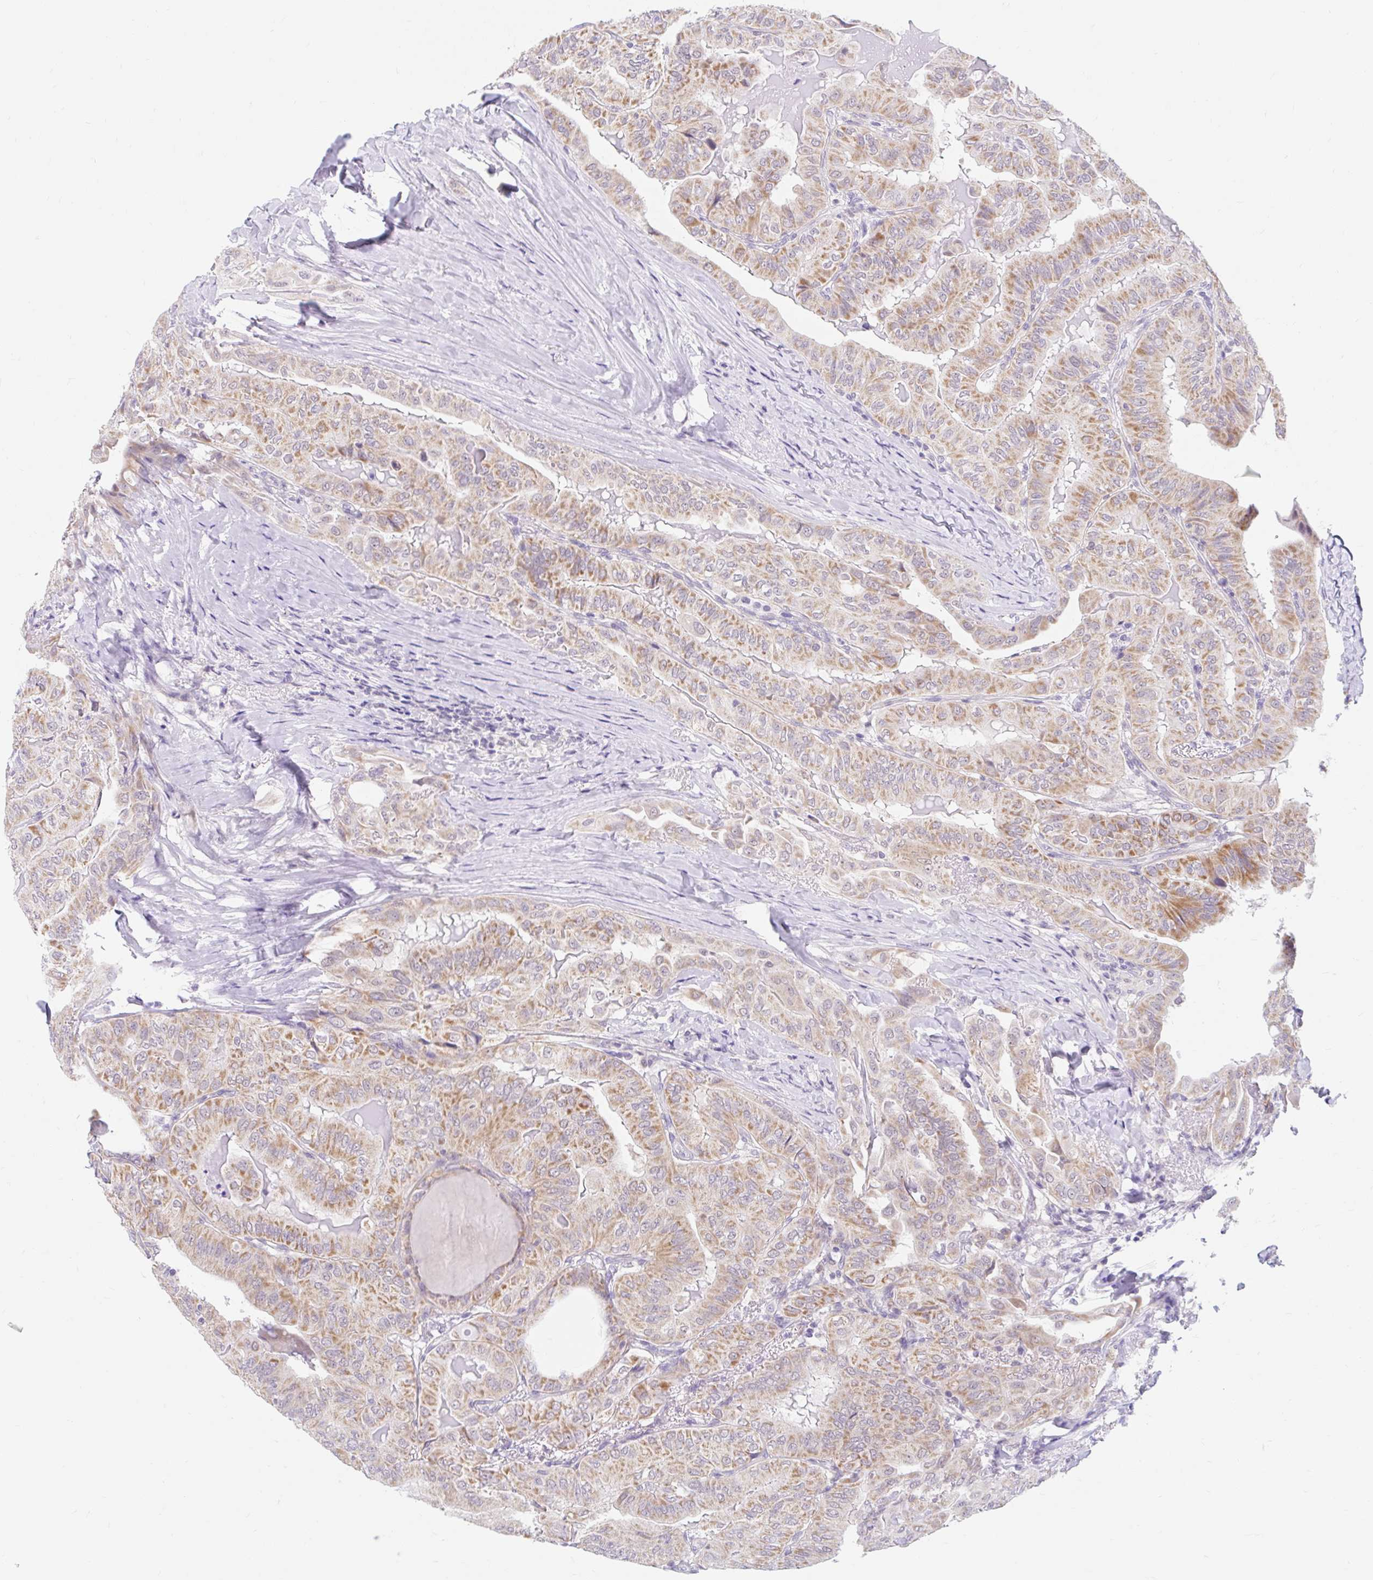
{"staining": {"intensity": "moderate", "quantity": ">75%", "location": "cytoplasmic/membranous"}, "tissue": "thyroid cancer", "cell_type": "Tumor cells", "image_type": "cancer", "snomed": [{"axis": "morphology", "description": "Papillary adenocarcinoma, NOS"}, {"axis": "topography", "description": "Thyroid gland"}], "caption": "Tumor cells demonstrate moderate cytoplasmic/membranous expression in approximately >75% of cells in thyroid cancer. The staining is performed using DAB (3,3'-diaminobenzidine) brown chromogen to label protein expression. The nuclei are counter-stained blue using hematoxylin.", "gene": "ITPK1", "patient": {"sex": "female", "age": 68}}